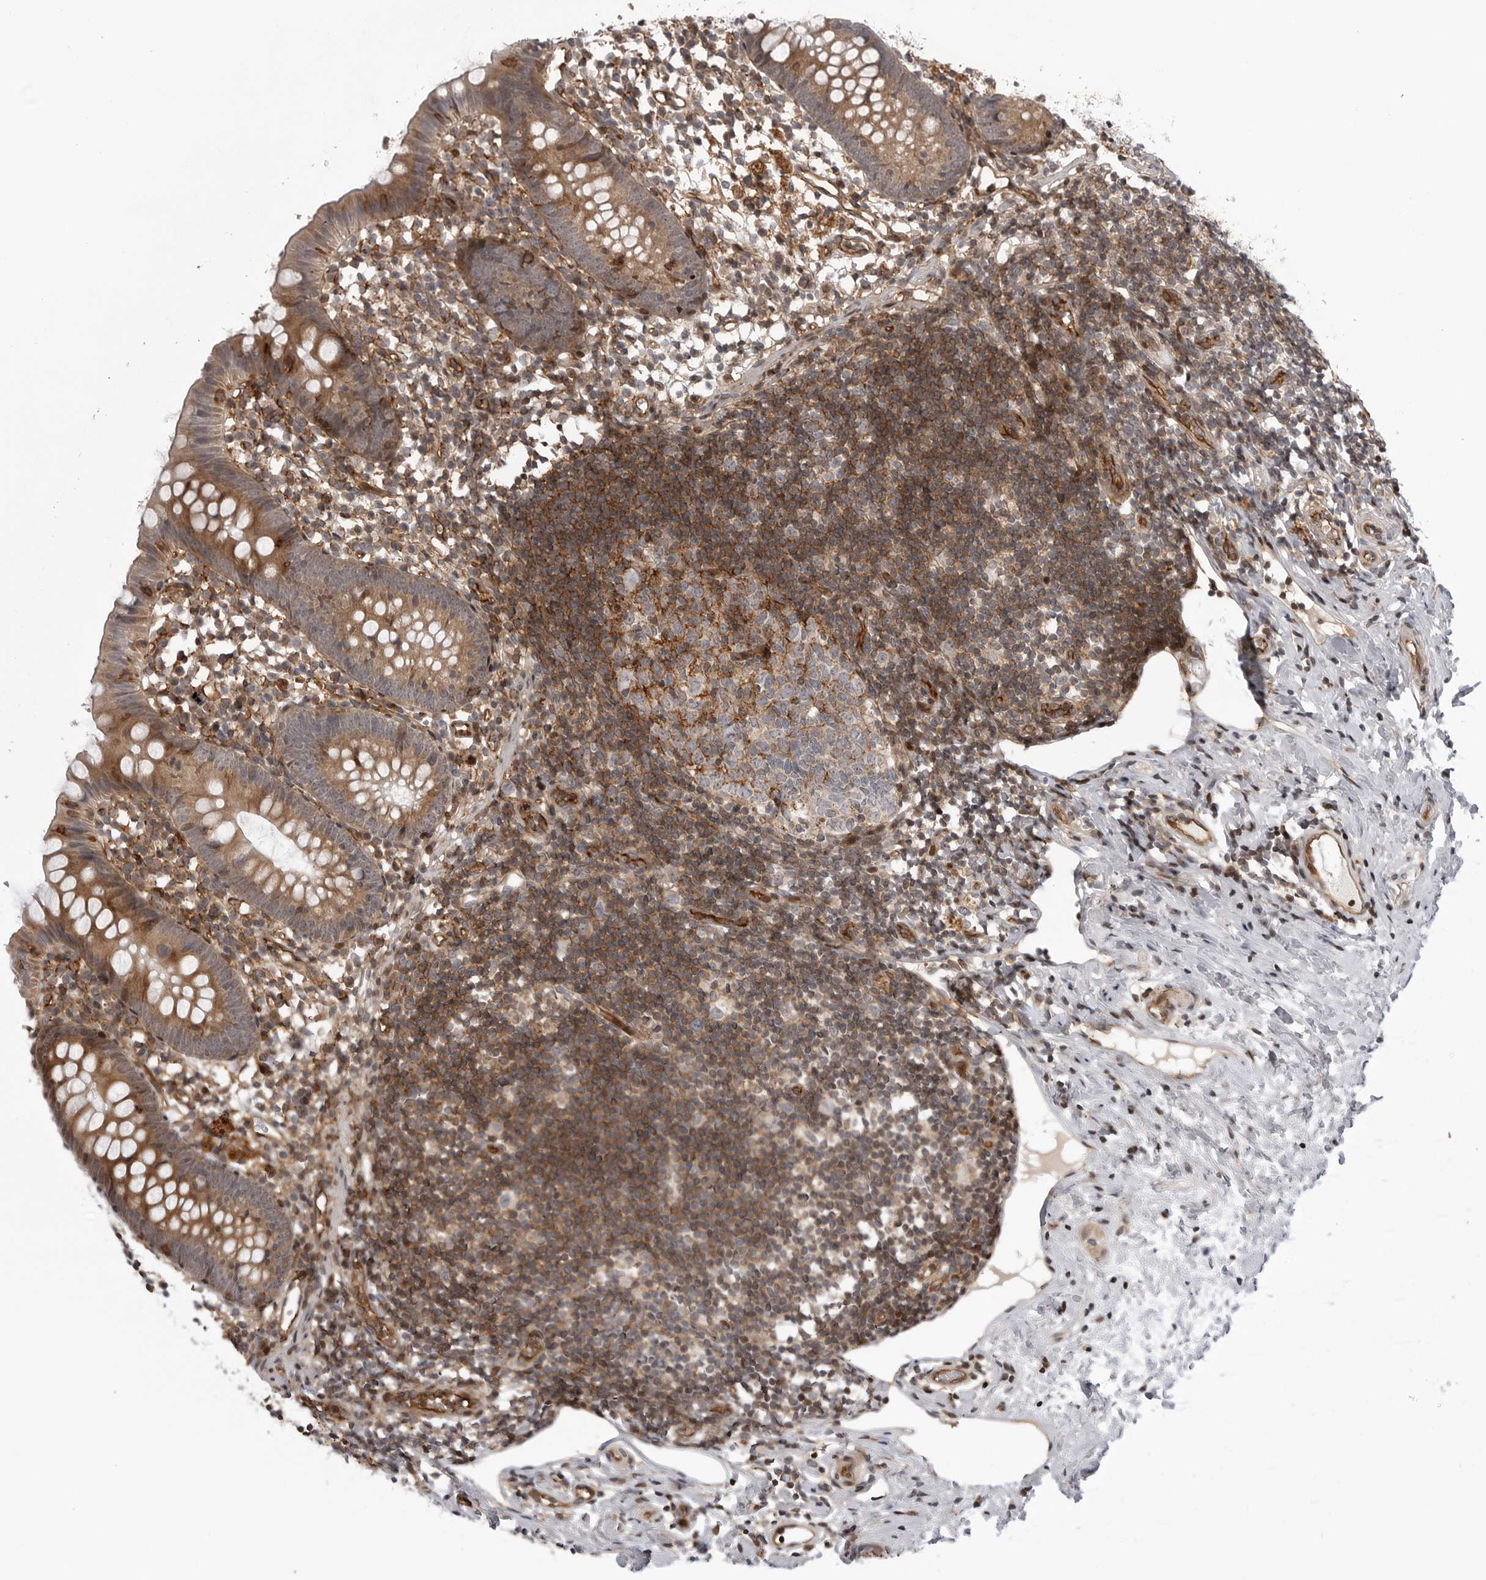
{"staining": {"intensity": "moderate", "quantity": ">75%", "location": "cytoplasmic/membranous"}, "tissue": "appendix", "cell_type": "Glandular cells", "image_type": "normal", "snomed": [{"axis": "morphology", "description": "Normal tissue, NOS"}, {"axis": "topography", "description": "Appendix"}], "caption": "An image of appendix stained for a protein reveals moderate cytoplasmic/membranous brown staining in glandular cells. (DAB (3,3'-diaminobenzidine) IHC, brown staining for protein, blue staining for nuclei).", "gene": "ABL1", "patient": {"sex": "female", "age": 20}}